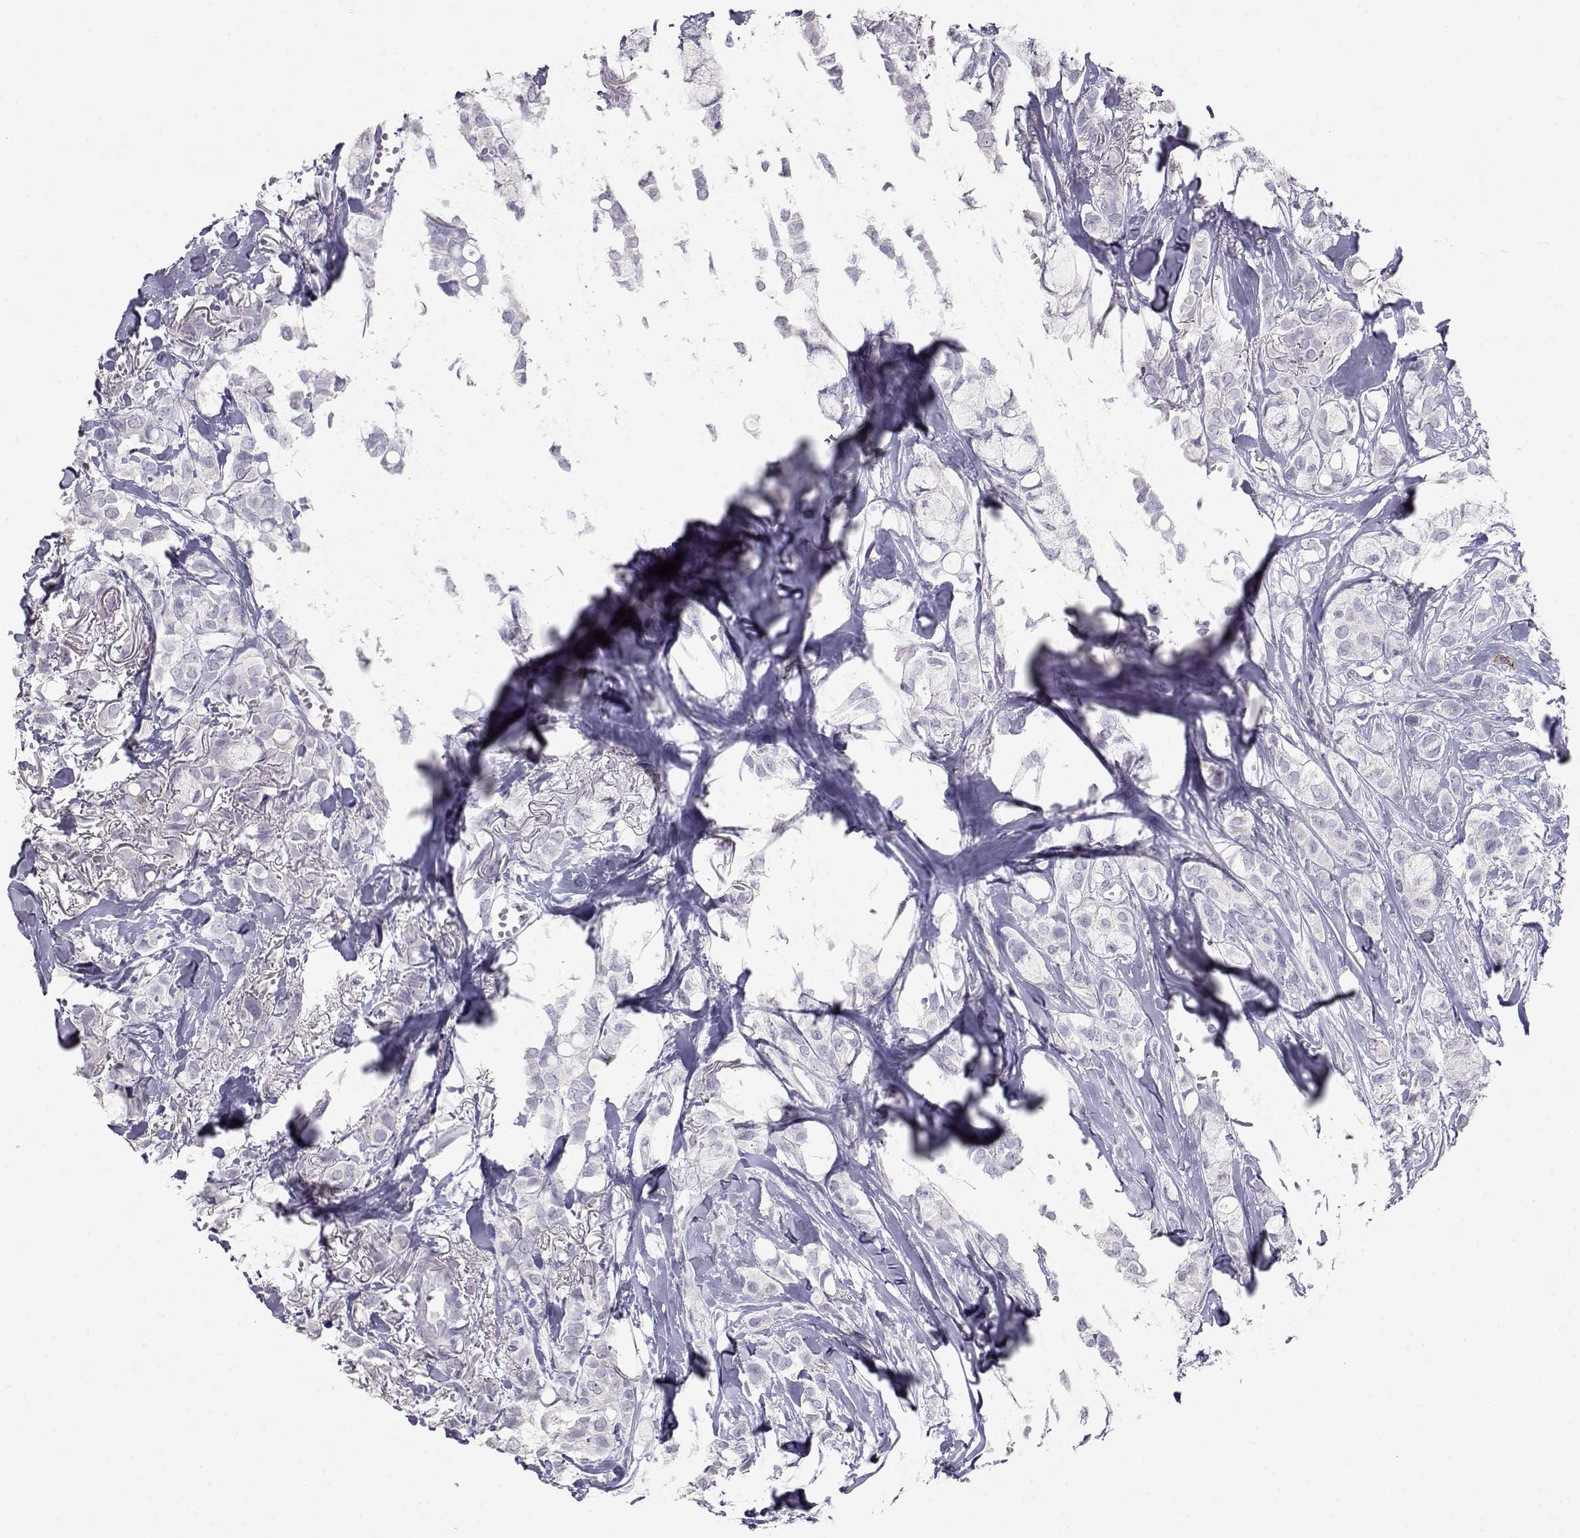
{"staining": {"intensity": "negative", "quantity": "none", "location": "none"}, "tissue": "breast cancer", "cell_type": "Tumor cells", "image_type": "cancer", "snomed": [{"axis": "morphology", "description": "Duct carcinoma"}, {"axis": "topography", "description": "Breast"}], "caption": "DAB immunohistochemical staining of breast cancer demonstrates no significant staining in tumor cells.", "gene": "LAMB3", "patient": {"sex": "female", "age": 85}}